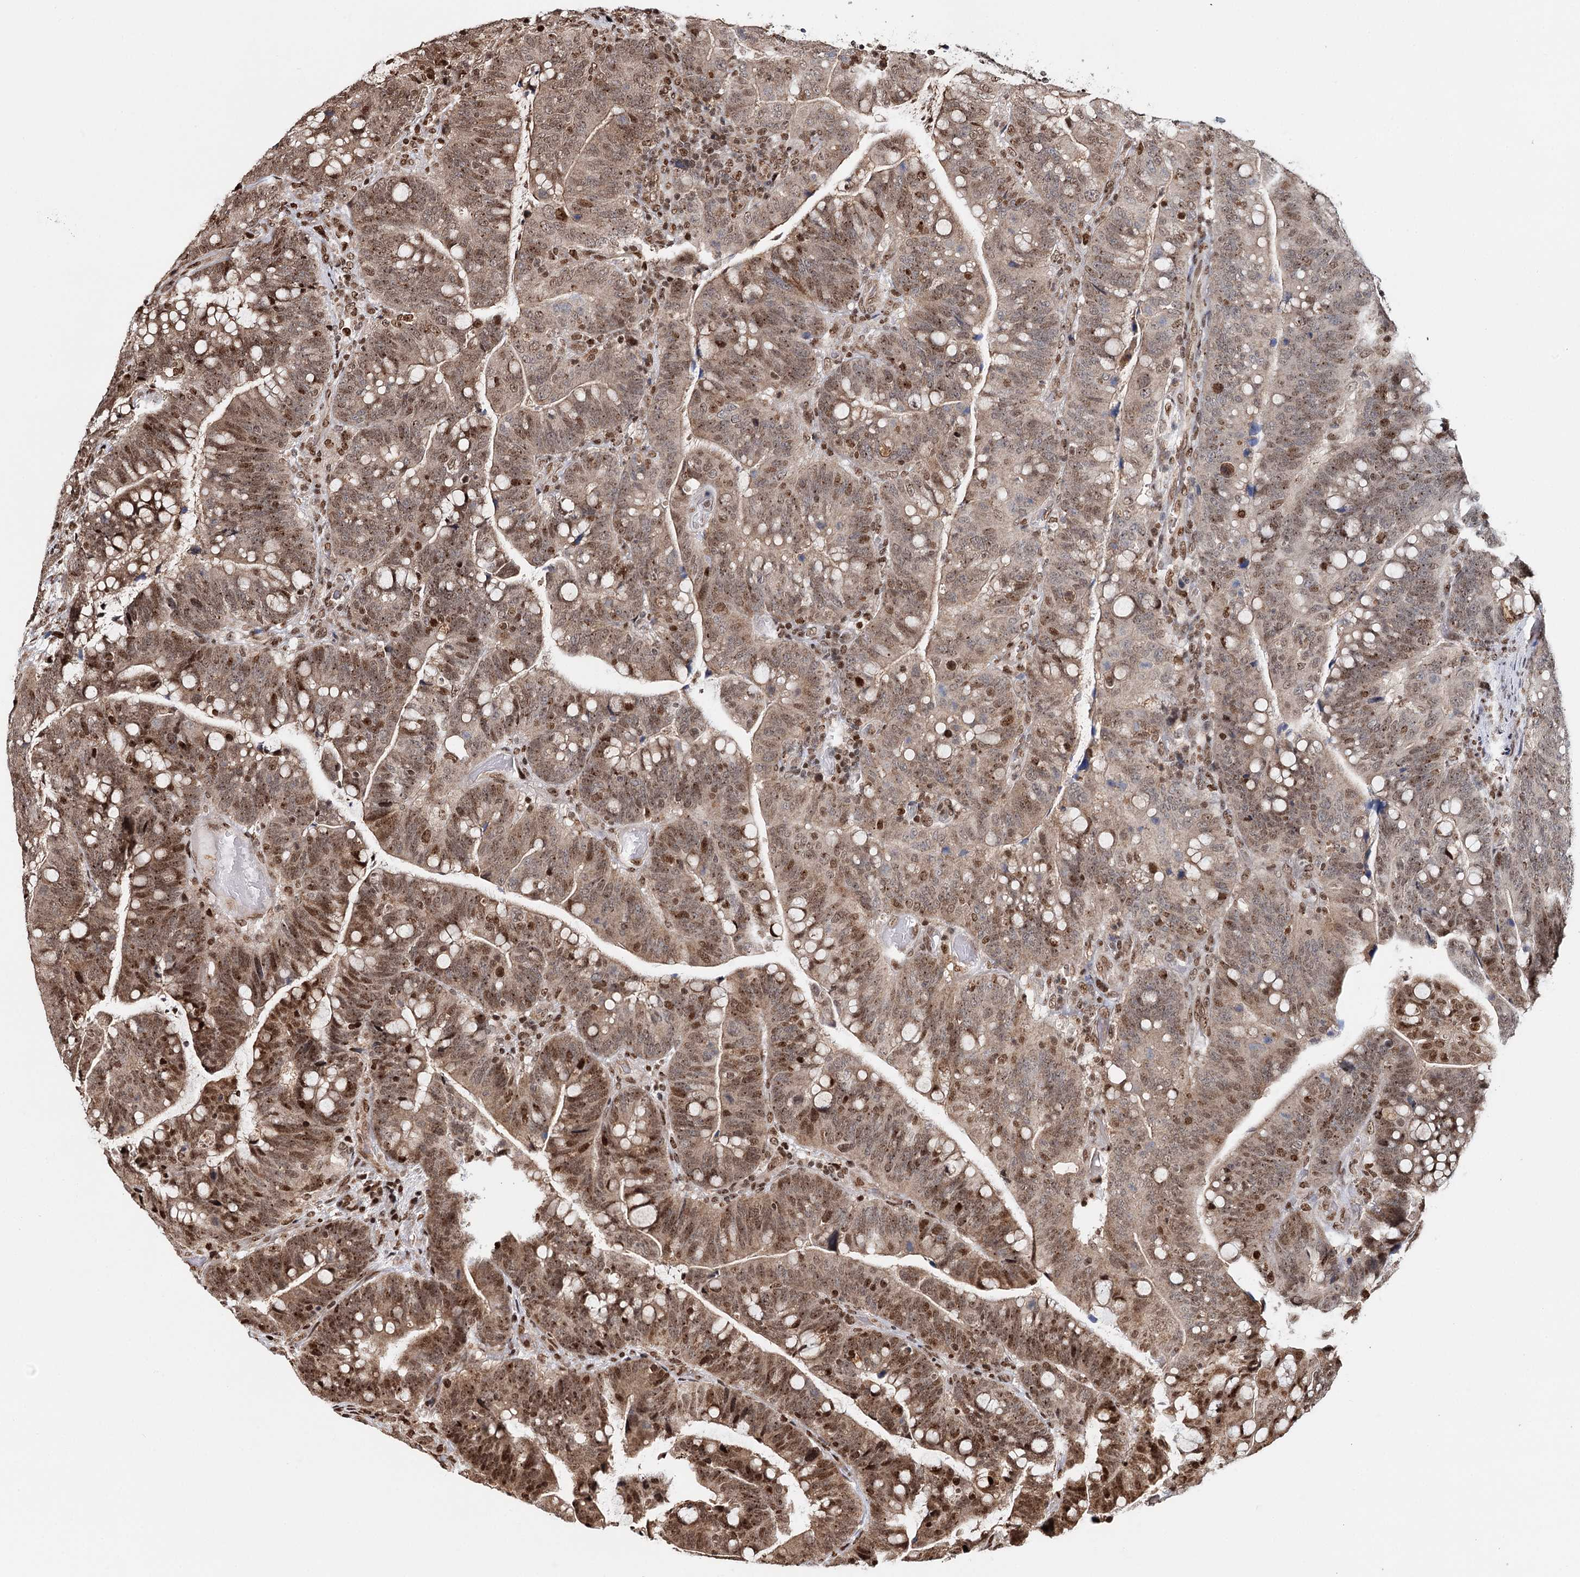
{"staining": {"intensity": "moderate", "quantity": ">75%", "location": "cytoplasmic/membranous,nuclear"}, "tissue": "colorectal cancer", "cell_type": "Tumor cells", "image_type": "cancer", "snomed": [{"axis": "morphology", "description": "Normal tissue, NOS"}, {"axis": "morphology", "description": "Adenocarcinoma, NOS"}, {"axis": "topography", "description": "Colon"}], "caption": "Protein expression analysis of adenocarcinoma (colorectal) exhibits moderate cytoplasmic/membranous and nuclear expression in approximately >75% of tumor cells.", "gene": "RPS27A", "patient": {"sex": "female", "age": 66}}